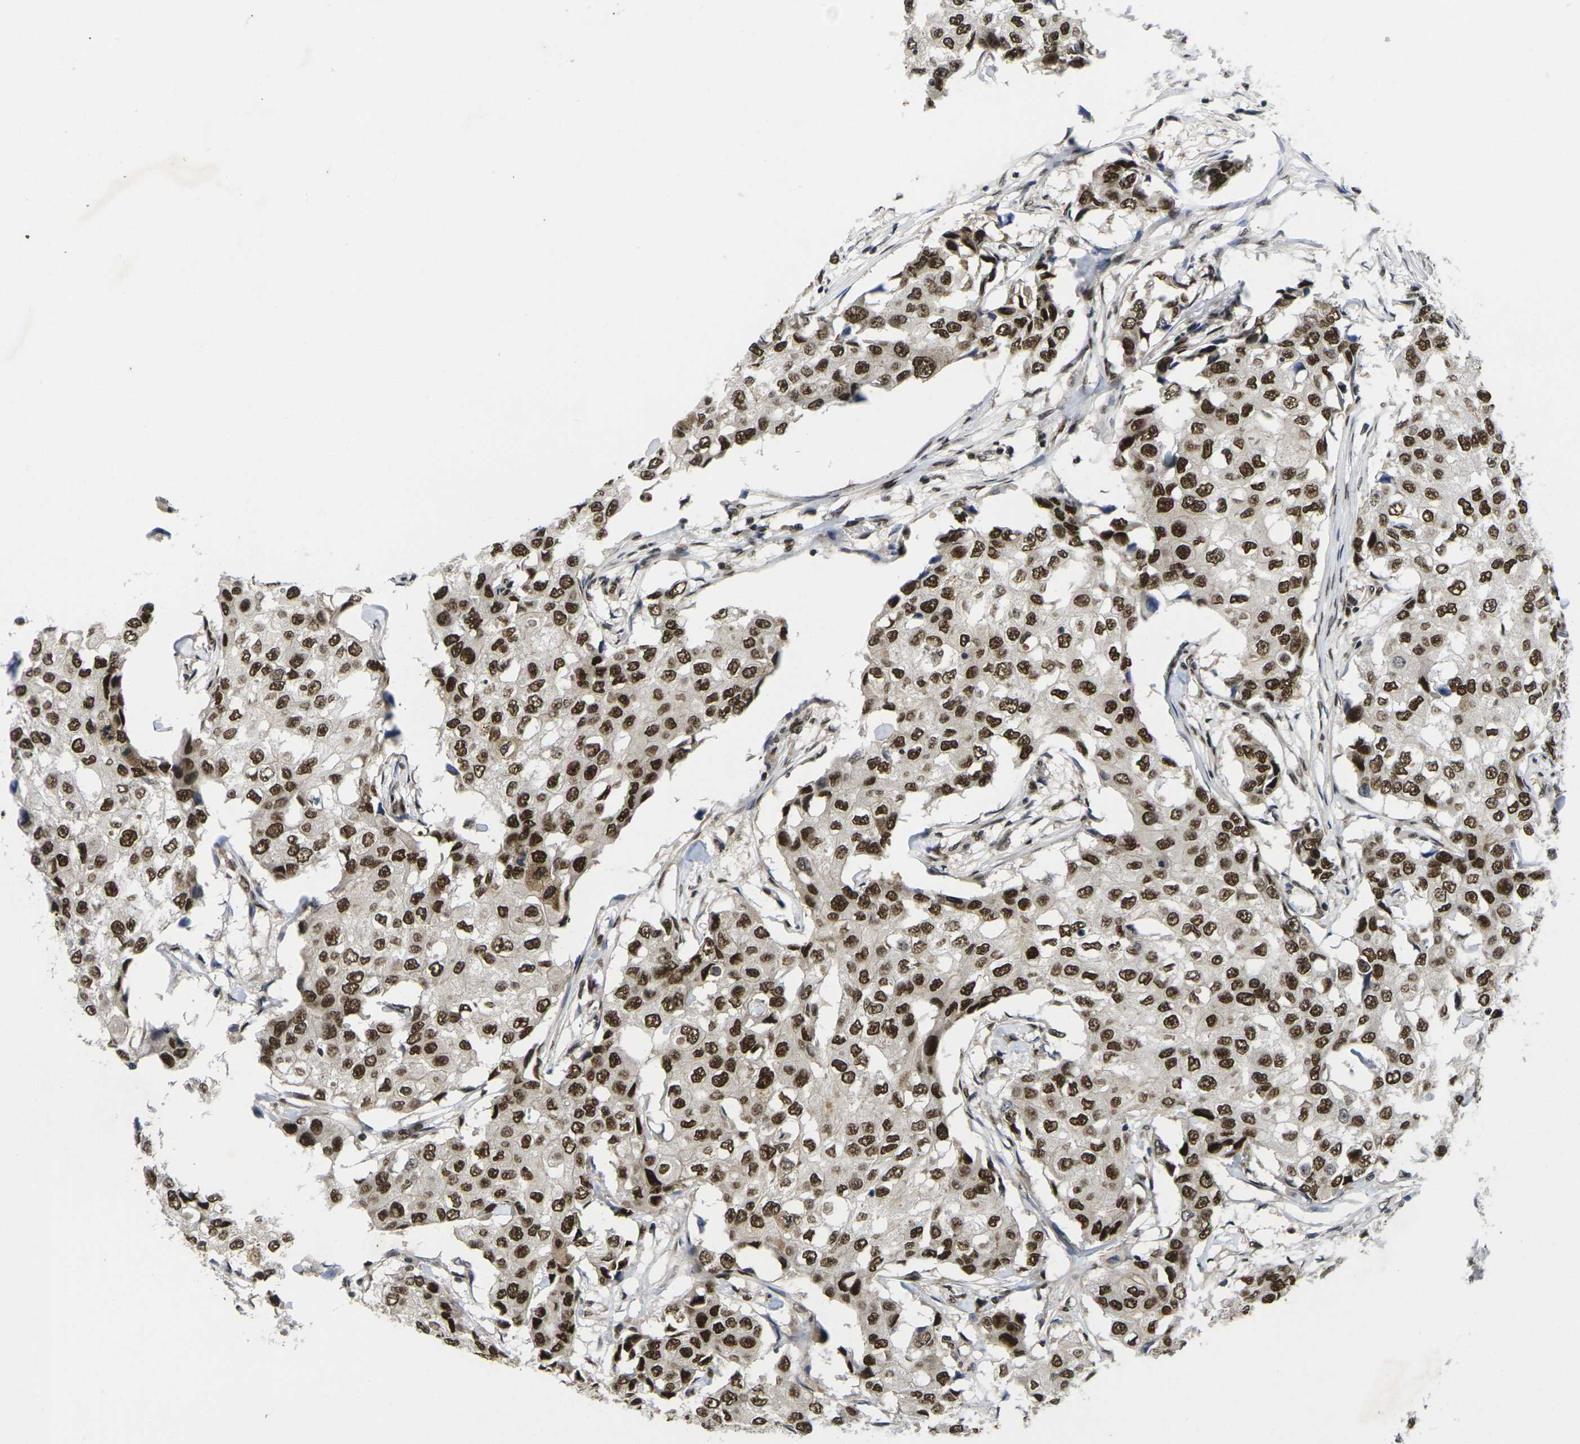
{"staining": {"intensity": "strong", "quantity": ">75%", "location": "nuclear"}, "tissue": "breast cancer", "cell_type": "Tumor cells", "image_type": "cancer", "snomed": [{"axis": "morphology", "description": "Duct carcinoma"}, {"axis": "topography", "description": "Breast"}], "caption": "Immunohistochemical staining of human breast intraductal carcinoma demonstrates high levels of strong nuclear protein positivity in about >75% of tumor cells. The protein is stained brown, and the nuclei are stained in blue (DAB IHC with brightfield microscopy, high magnification).", "gene": "GTF2E1", "patient": {"sex": "female", "age": 27}}